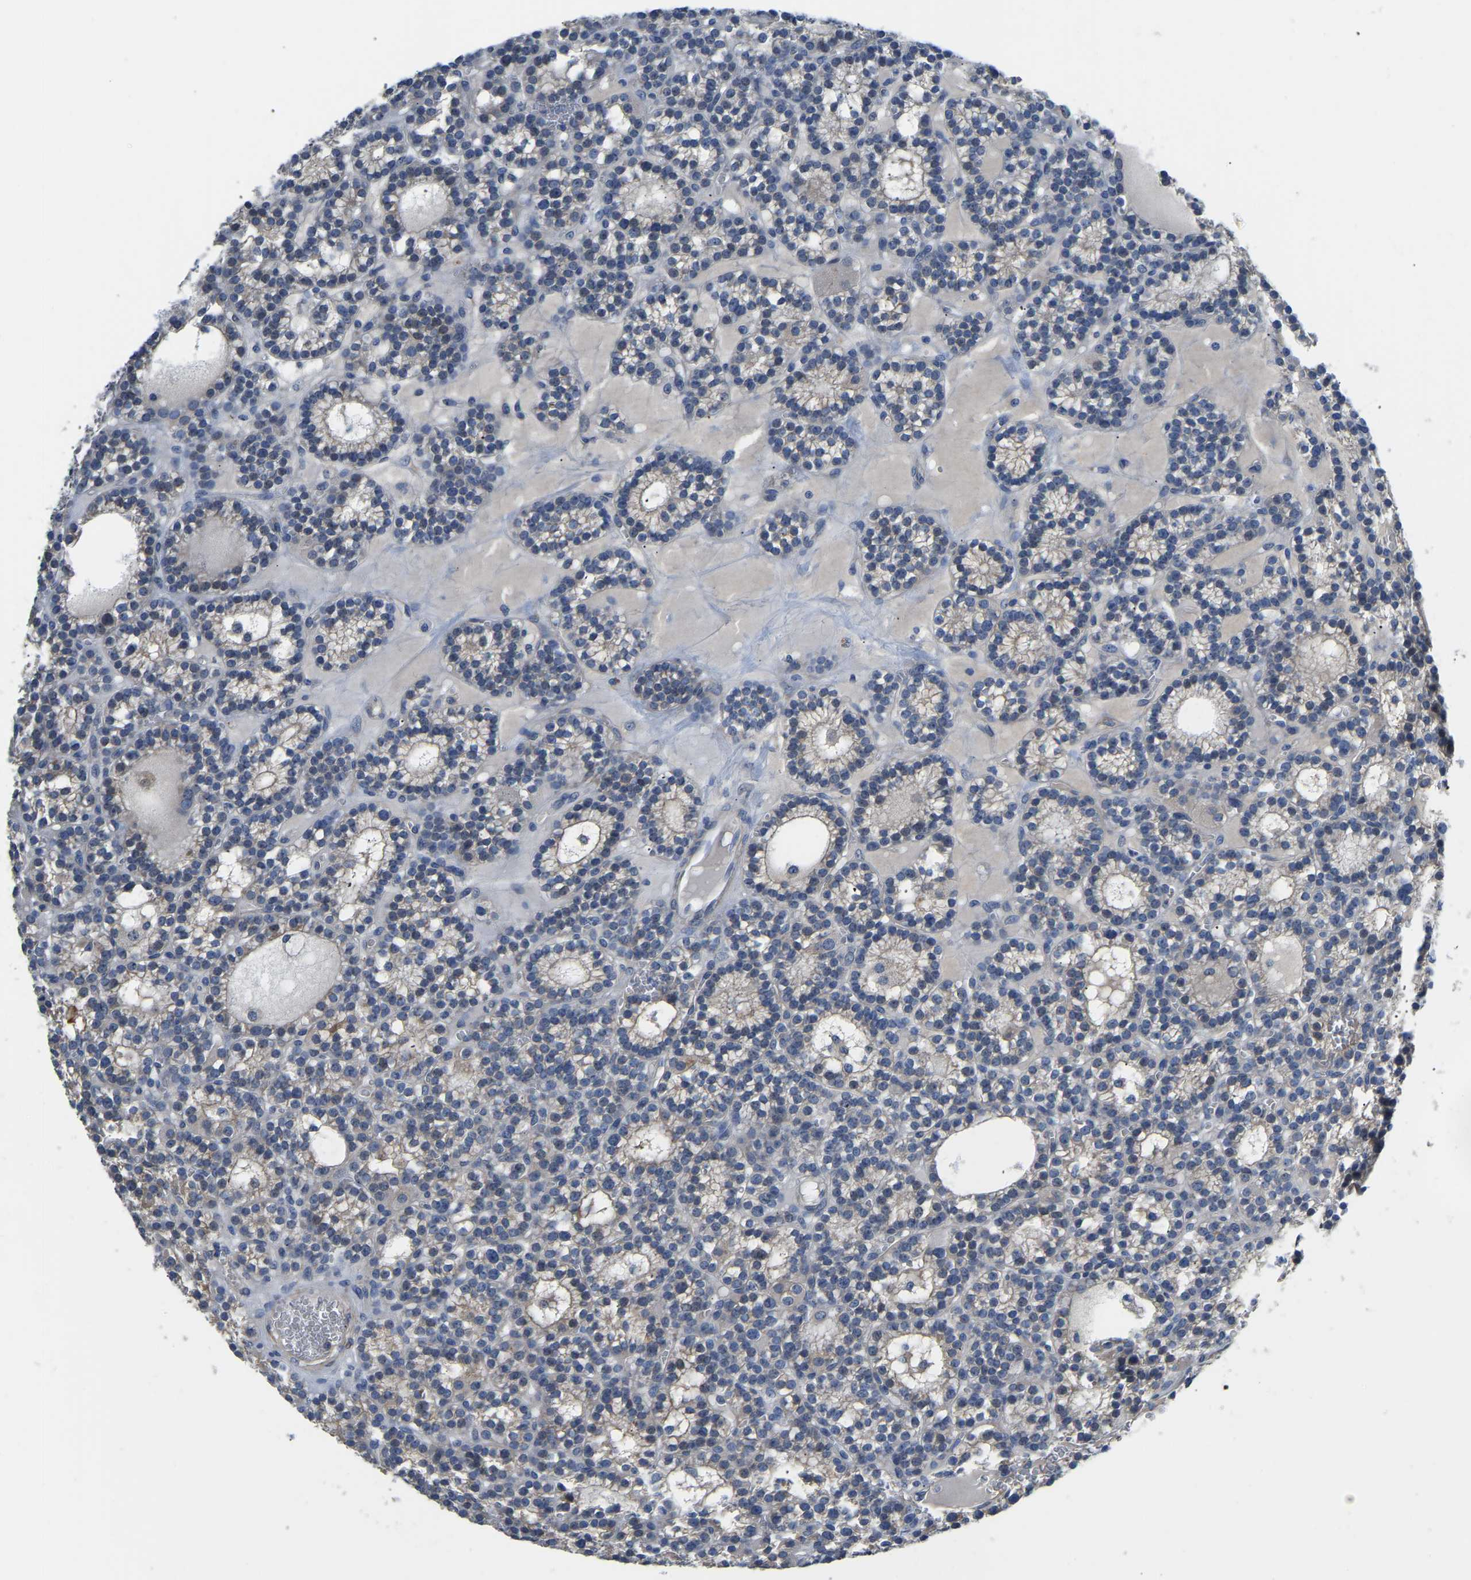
{"staining": {"intensity": "negative", "quantity": "none", "location": "none"}, "tissue": "parathyroid gland", "cell_type": "Glandular cells", "image_type": "normal", "snomed": [{"axis": "morphology", "description": "Normal tissue, NOS"}, {"axis": "morphology", "description": "Adenoma, NOS"}, {"axis": "topography", "description": "Parathyroid gland"}], "caption": "Parathyroid gland was stained to show a protein in brown. There is no significant positivity in glandular cells. Brightfield microscopy of IHC stained with DAB (brown) and hematoxylin (blue), captured at high magnification.", "gene": "HIGD2B", "patient": {"sex": "female", "age": 58}}